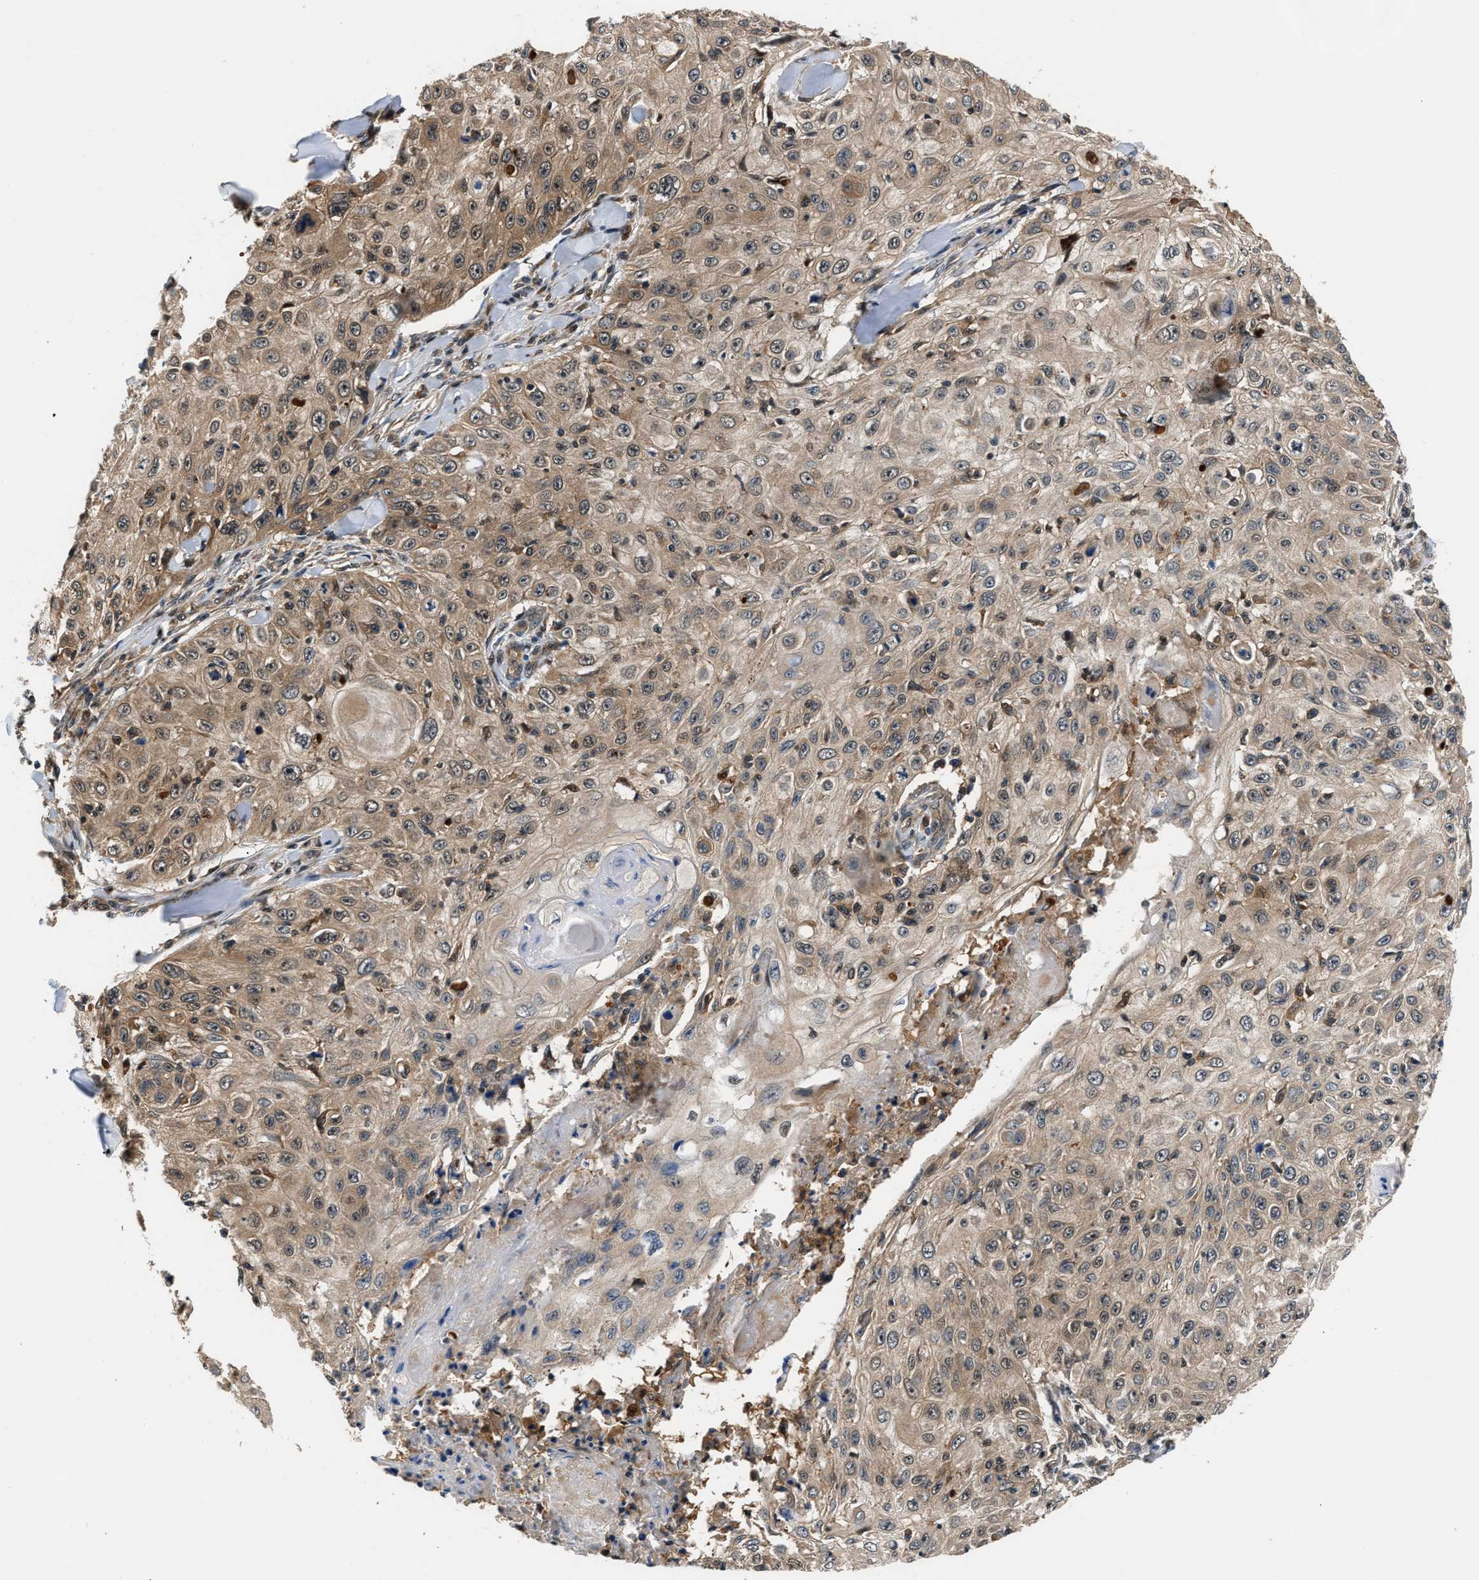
{"staining": {"intensity": "weak", "quantity": "25%-75%", "location": "cytoplasmic/membranous"}, "tissue": "skin cancer", "cell_type": "Tumor cells", "image_type": "cancer", "snomed": [{"axis": "morphology", "description": "Squamous cell carcinoma, NOS"}, {"axis": "topography", "description": "Skin"}], "caption": "Protein expression analysis of squamous cell carcinoma (skin) reveals weak cytoplasmic/membranous positivity in approximately 25%-75% of tumor cells. Using DAB (brown) and hematoxylin (blue) stains, captured at high magnification using brightfield microscopy.", "gene": "TUT7", "patient": {"sex": "male", "age": 86}}